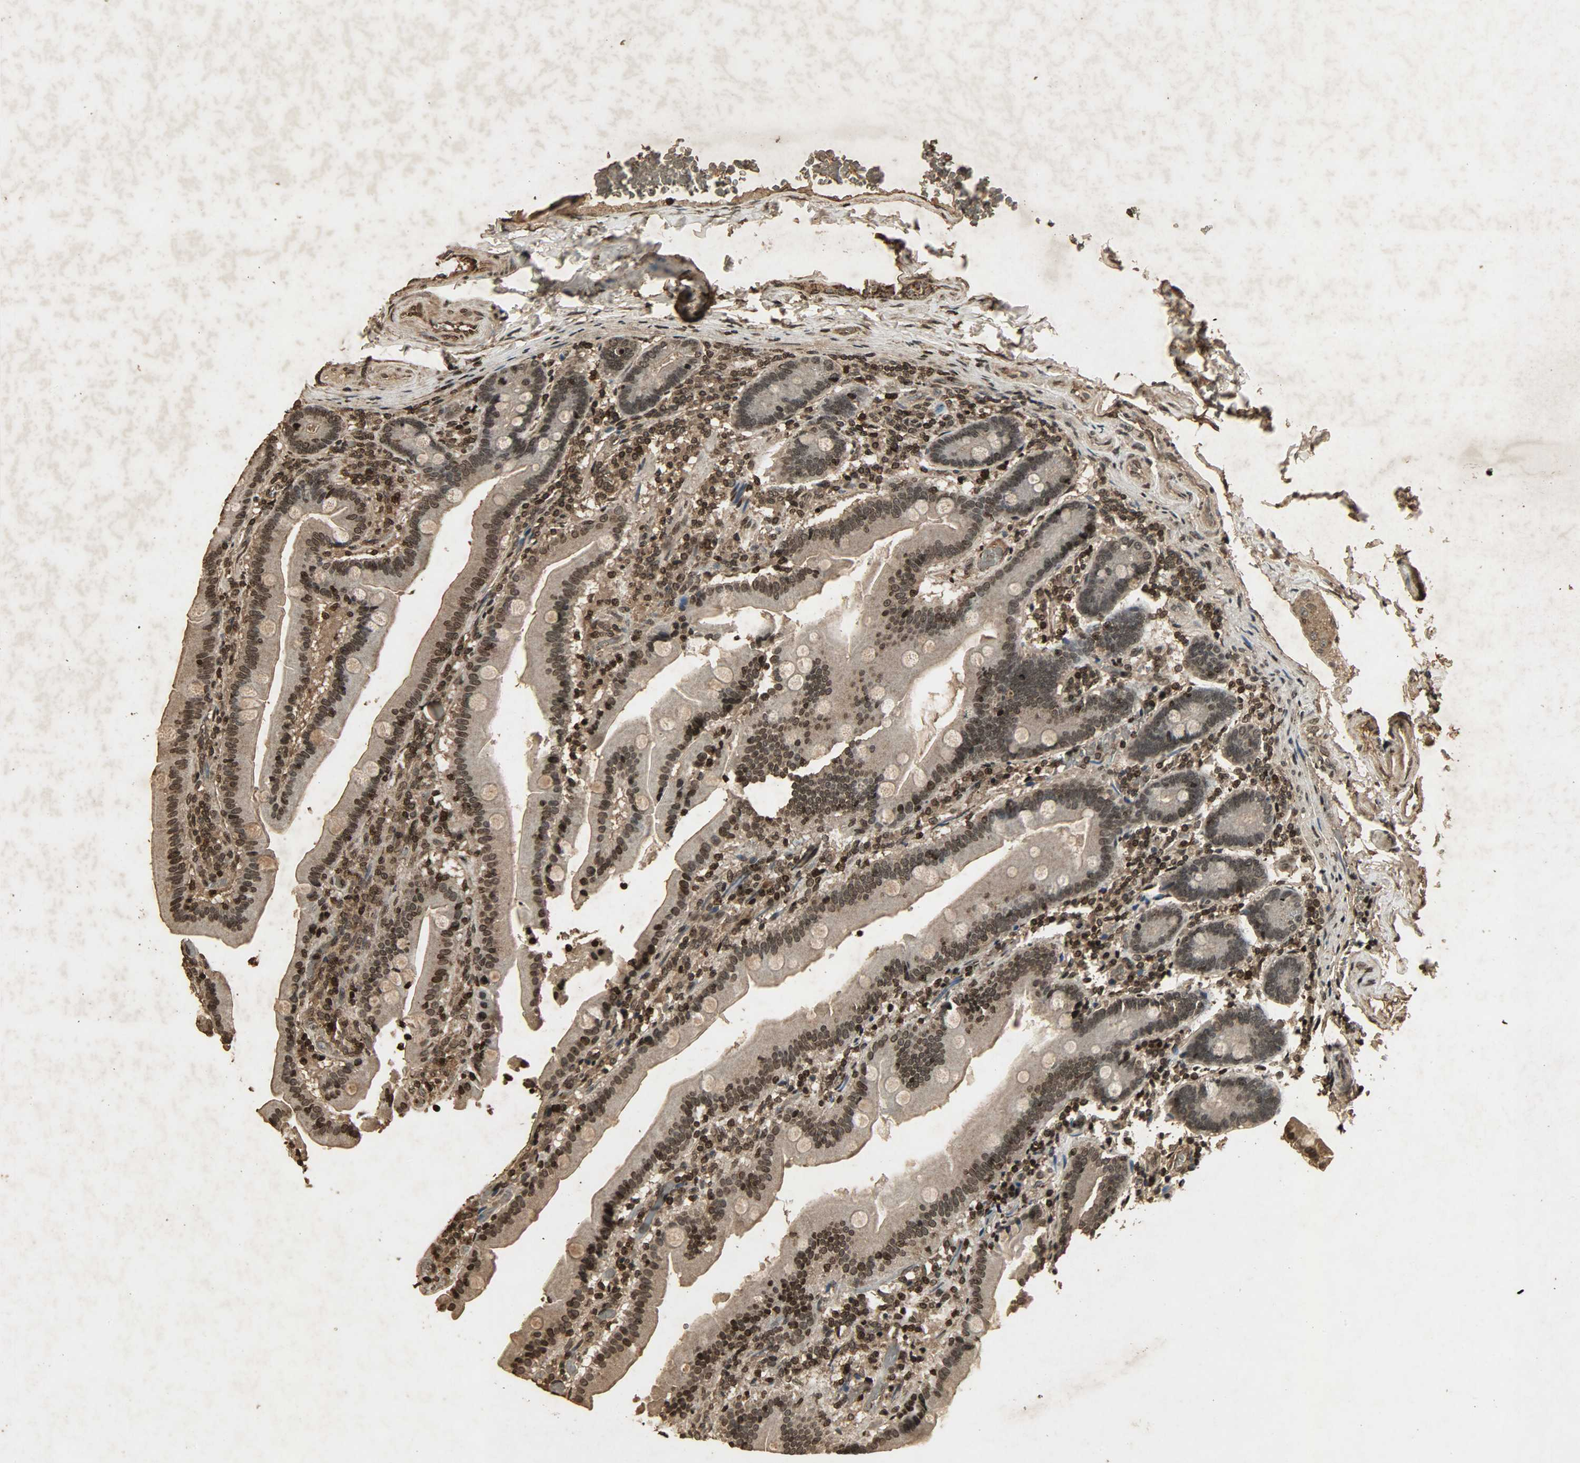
{"staining": {"intensity": "strong", "quantity": ">75%", "location": "cytoplasmic/membranous,nuclear"}, "tissue": "duodenum", "cell_type": "Glandular cells", "image_type": "normal", "snomed": [{"axis": "morphology", "description": "Normal tissue, NOS"}, {"axis": "topography", "description": "Duodenum"}], "caption": "Protein analysis of unremarkable duodenum demonstrates strong cytoplasmic/membranous,nuclear staining in approximately >75% of glandular cells. (Brightfield microscopy of DAB IHC at high magnification).", "gene": "PPP3R1", "patient": {"sex": "female", "age": 53}}